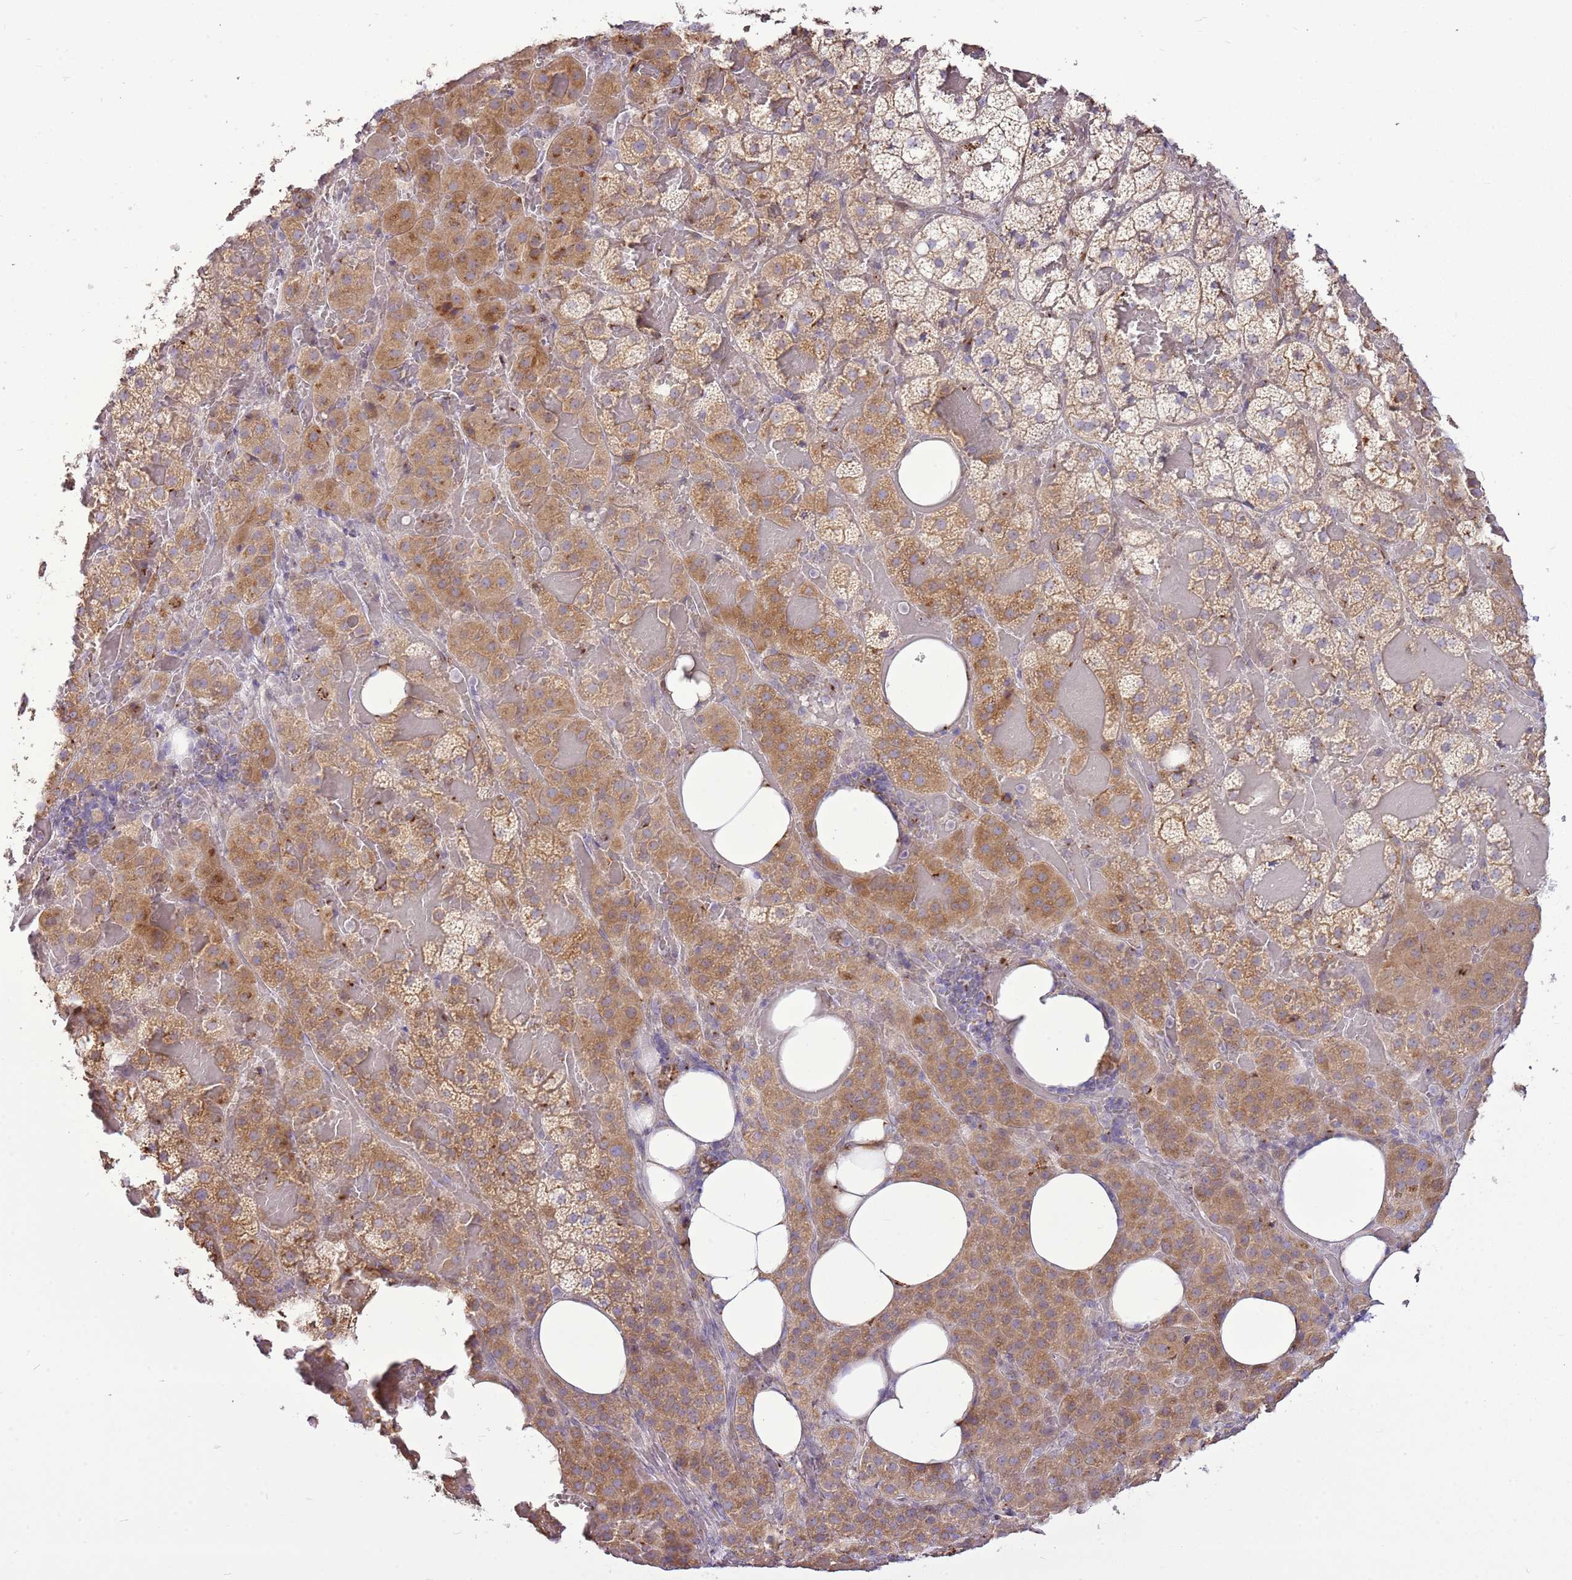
{"staining": {"intensity": "strong", "quantity": ">75%", "location": "cytoplasmic/membranous"}, "tissue": "adrenal gland", "cell_type": "Glandular cells", "image_type": "normal", "snomed": [{"axis": "morphology", "description": "Normal tissue, NOS"}, {"axis": "topography", "description": "Adrenal gland"}], "caption": "Adrenal gland stained with DAB immunohistochemistry (IHC) shows high levels of strong cytoplasmic/membranous positivity in approximately >75% of glandular cells. Using DAB (3,3'-diaminobenzidine) (brown) and hematoxylin (blue) stains, captured at high magnification using brightfield microscopy.", "gene": "TMED10", "patient": {"sex": "female", "age": 59}}